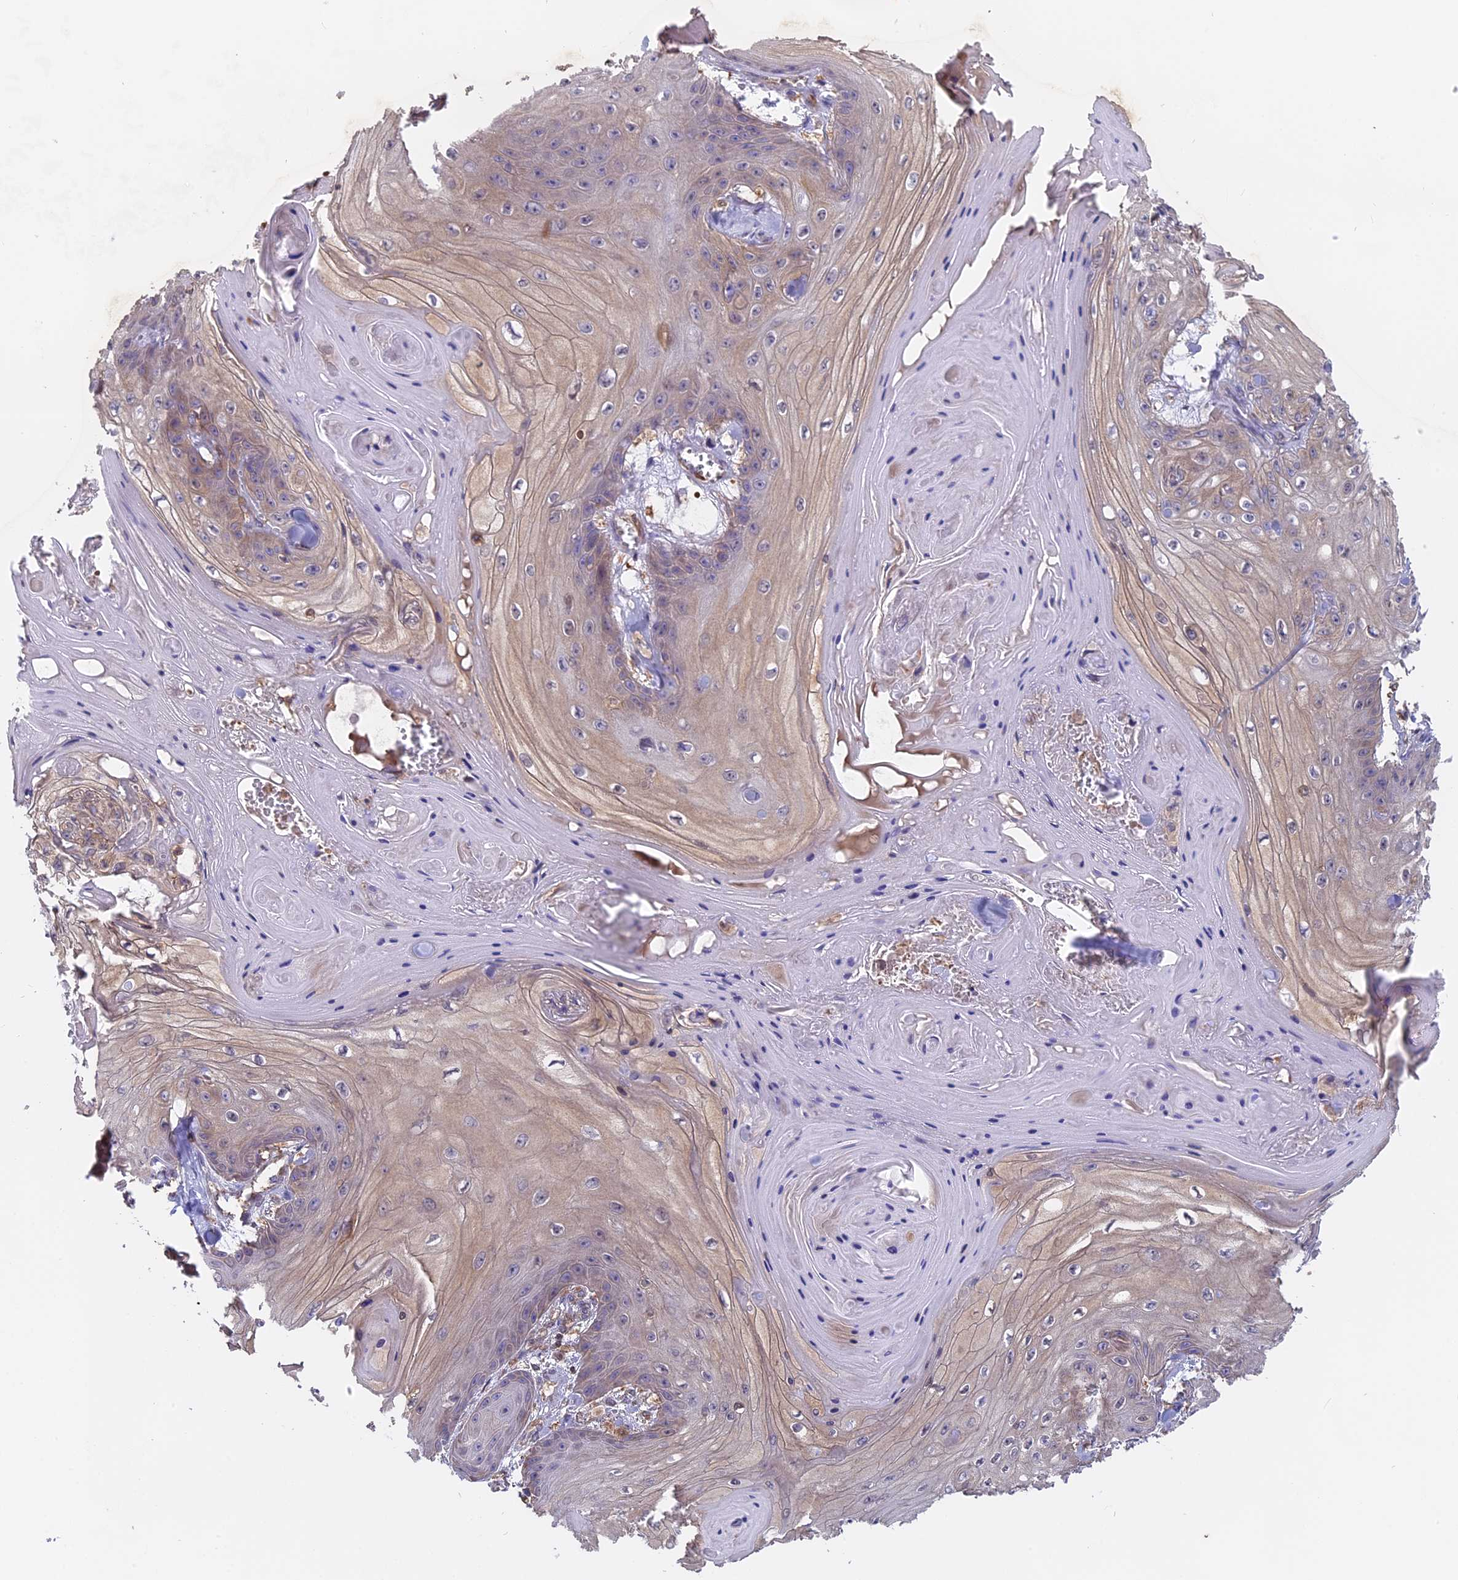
{"staining": {"intensity": "negative", "quantity": "none", "location": "none"}, "tissue": "skin cancer", "cell_type": "Tumor cells", "image_type": "cancer", "snomed": [{"axis": "morphology", "description": "Squamous cell carcinoma, NOS"}, {"axis": "topography", "description": "Skin"}], "caption": "The immunohistochemistry histopathology image has no significant staining in tumor cells of skin cancer (squamous cell carcinoma) tissue.", "gene": "FAM118B", "patient": {"sex": "male", "age": 74}}